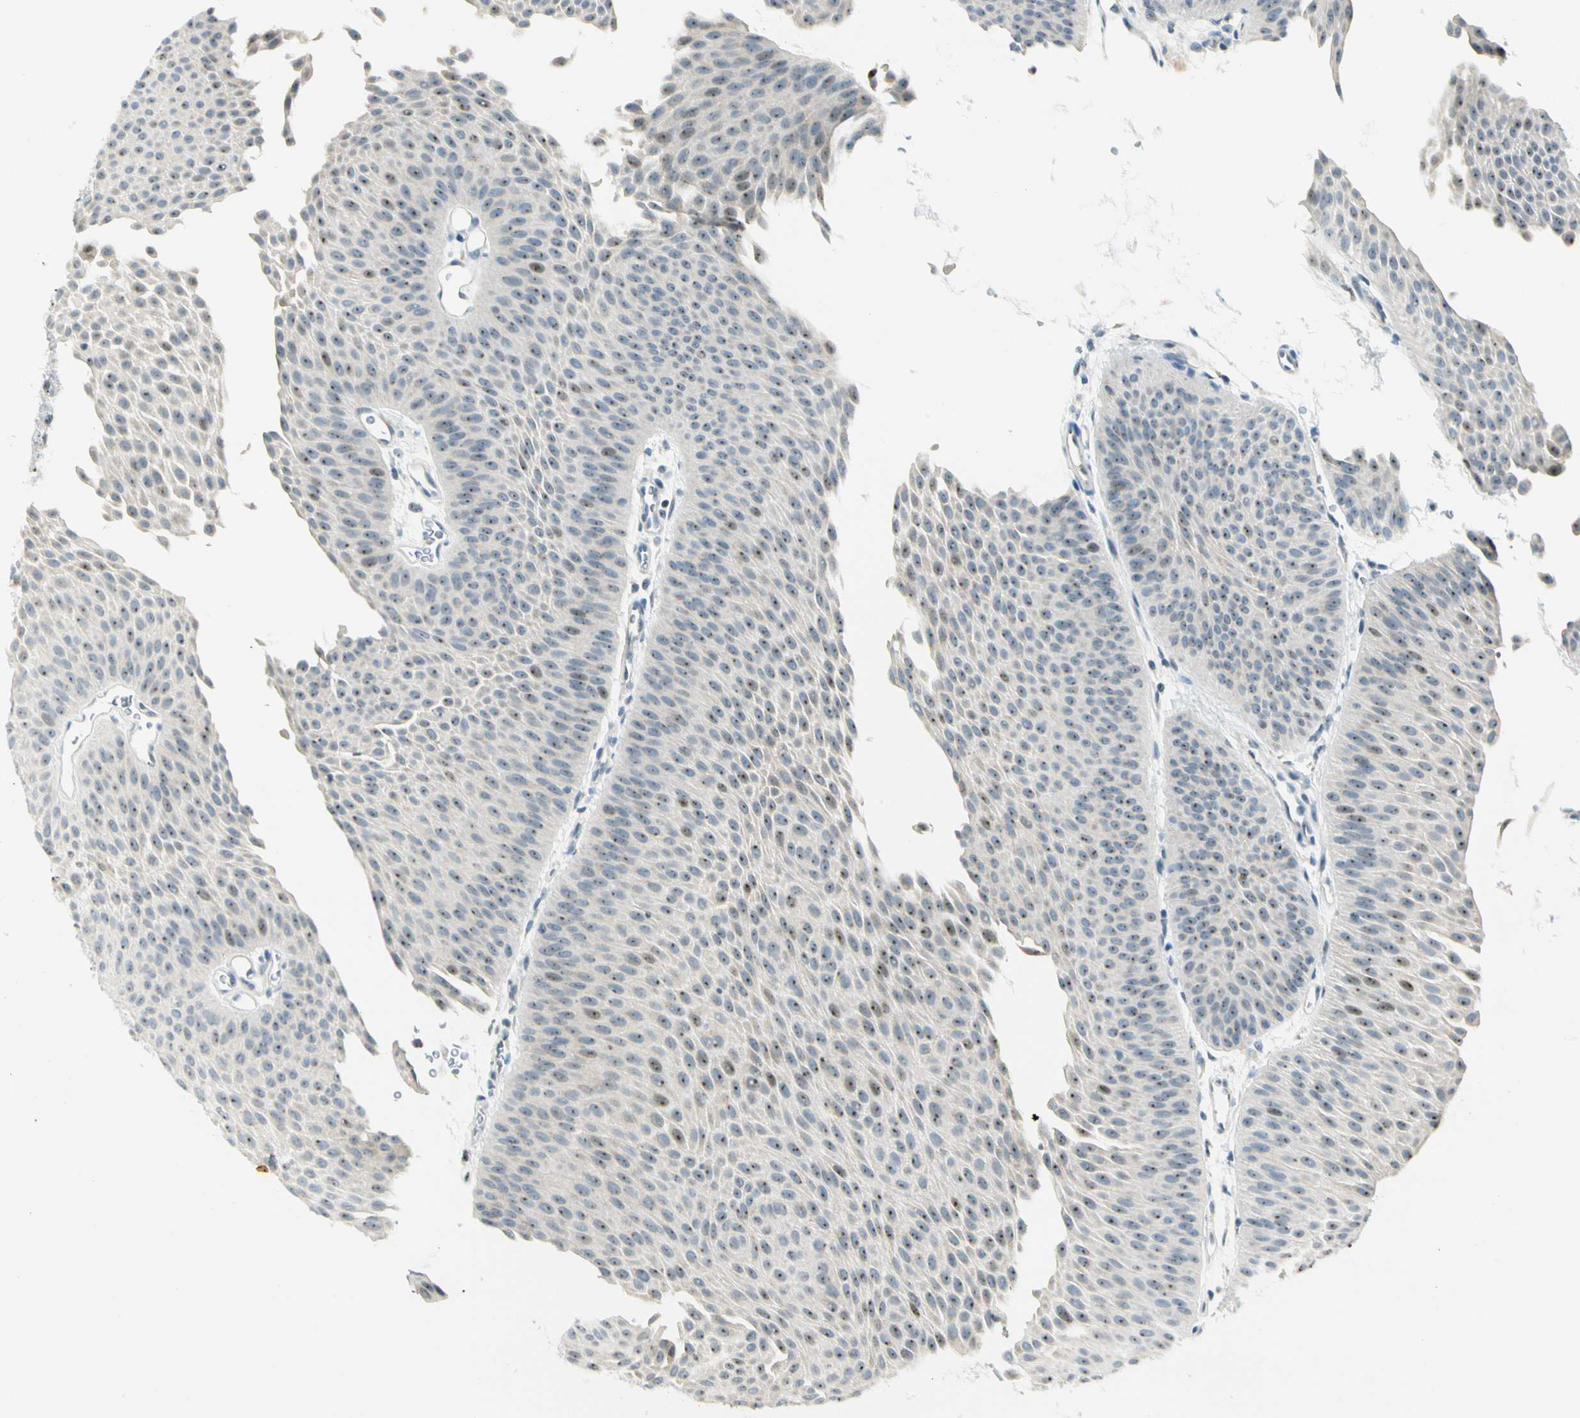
{"staining": {"intensity": "weak", "quantity": ">75%", "location": "nuclear"}, "tissue": "urothelial cancer", "cell_type": "Tumor cells", "image_type": "cancer", "snomed": [{"axis": "morphology", "description": "Urothelial carcinoma, Low grade"}, {"axis": "topography", "description": "Urinary bladder"}], "caption": "Immunohistochemical staining of human low-grade urothelial carcinoma demonstrates low levels of weak nuclear protein staining in approximately >75% of tumor cells.", "gene": "ZSCAN1", "patient": {"sex": "female", "age": 60}}